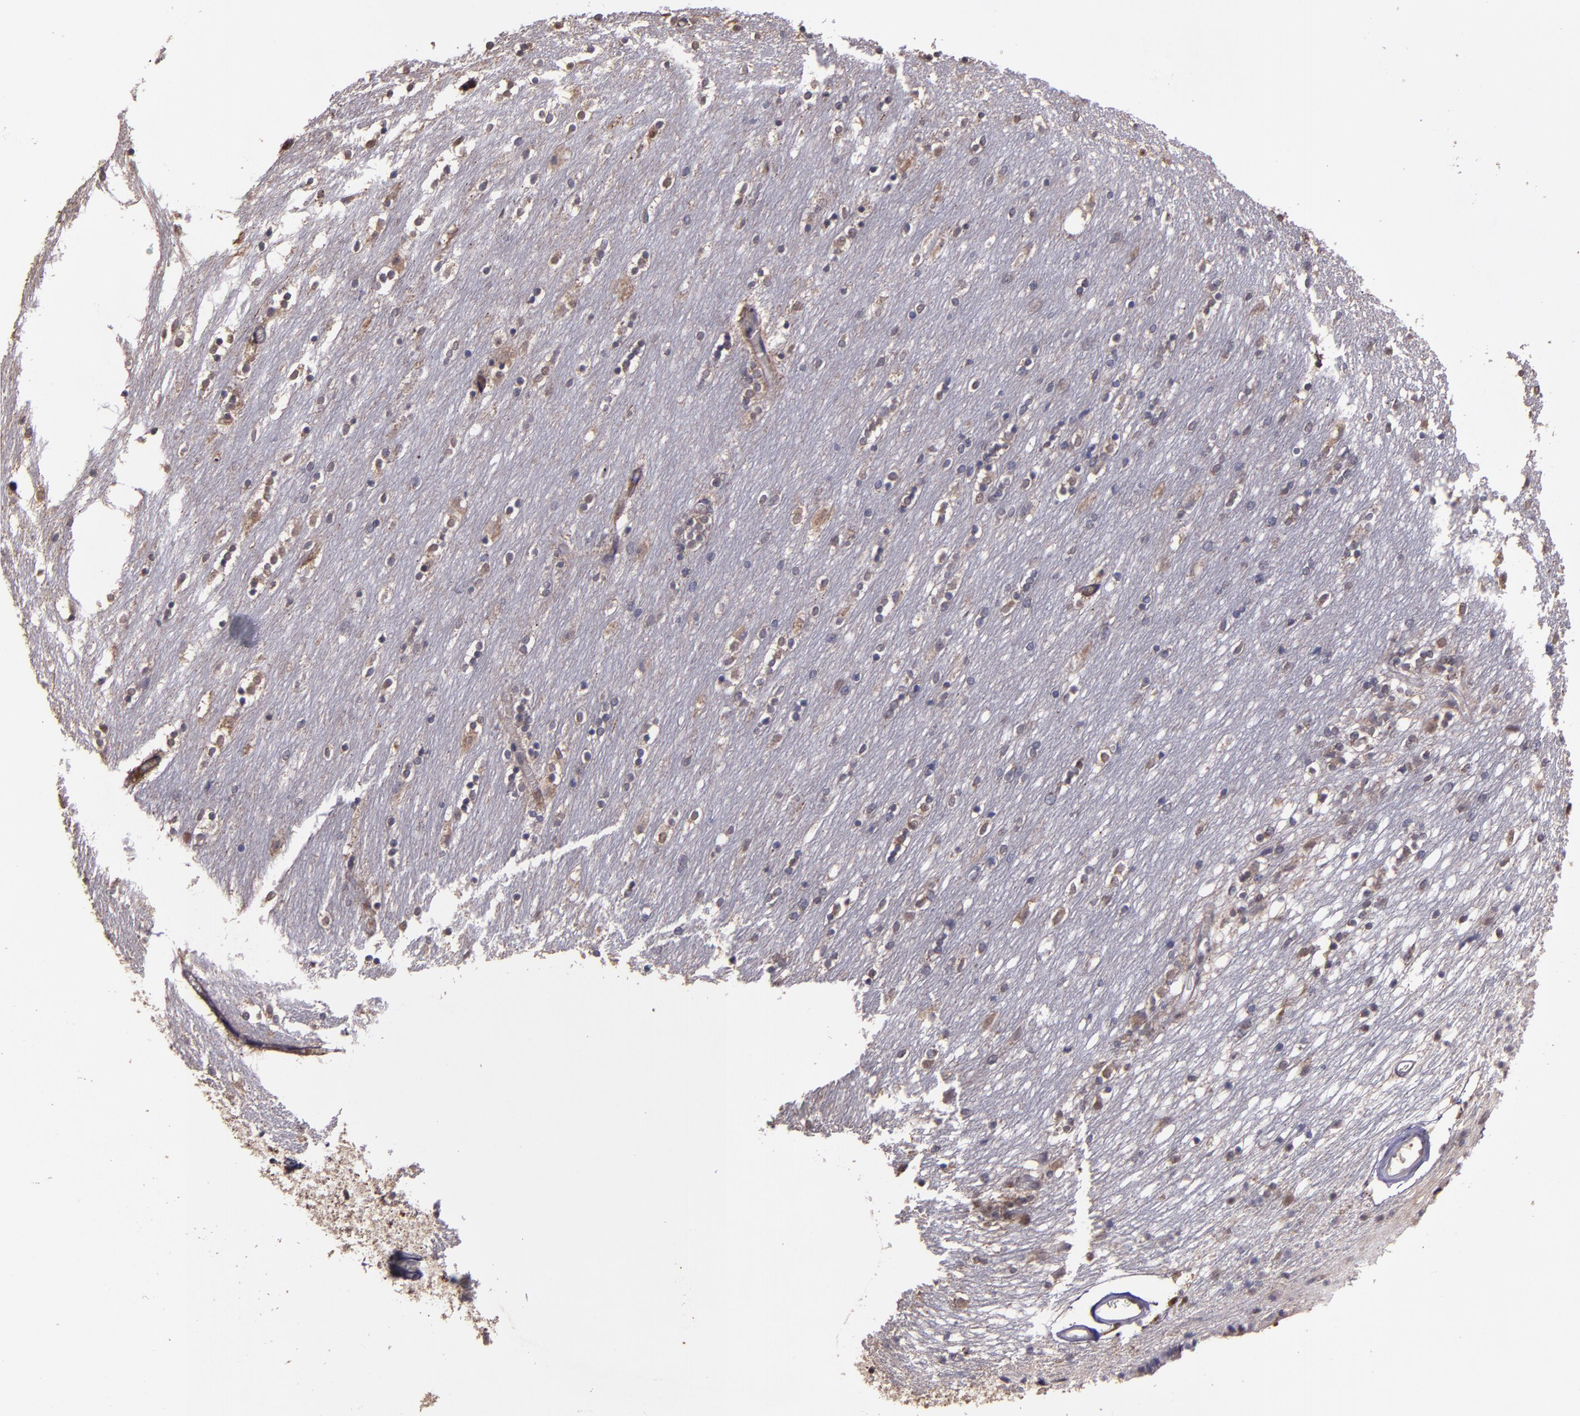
{"staining": {"intensity": "weak", "quantity": "<25%", "location": "cytoplasmic/membranous,nuclear"}, "tissue": "caudate", "cell_type": "Glial cells", "image_type": "normal", "snomed": [{"axis": "morphology", "description": "Normal tissue, NOS"}, {"axis": "topography", "description": "Lateral ventricle wall"}], "caption": "Immunohistochemistry (IHC) of normal caudate exhibits no expression in glial cells.", "gene": "SERPINF2", "patient": {"sex": "female", "age": 54}}